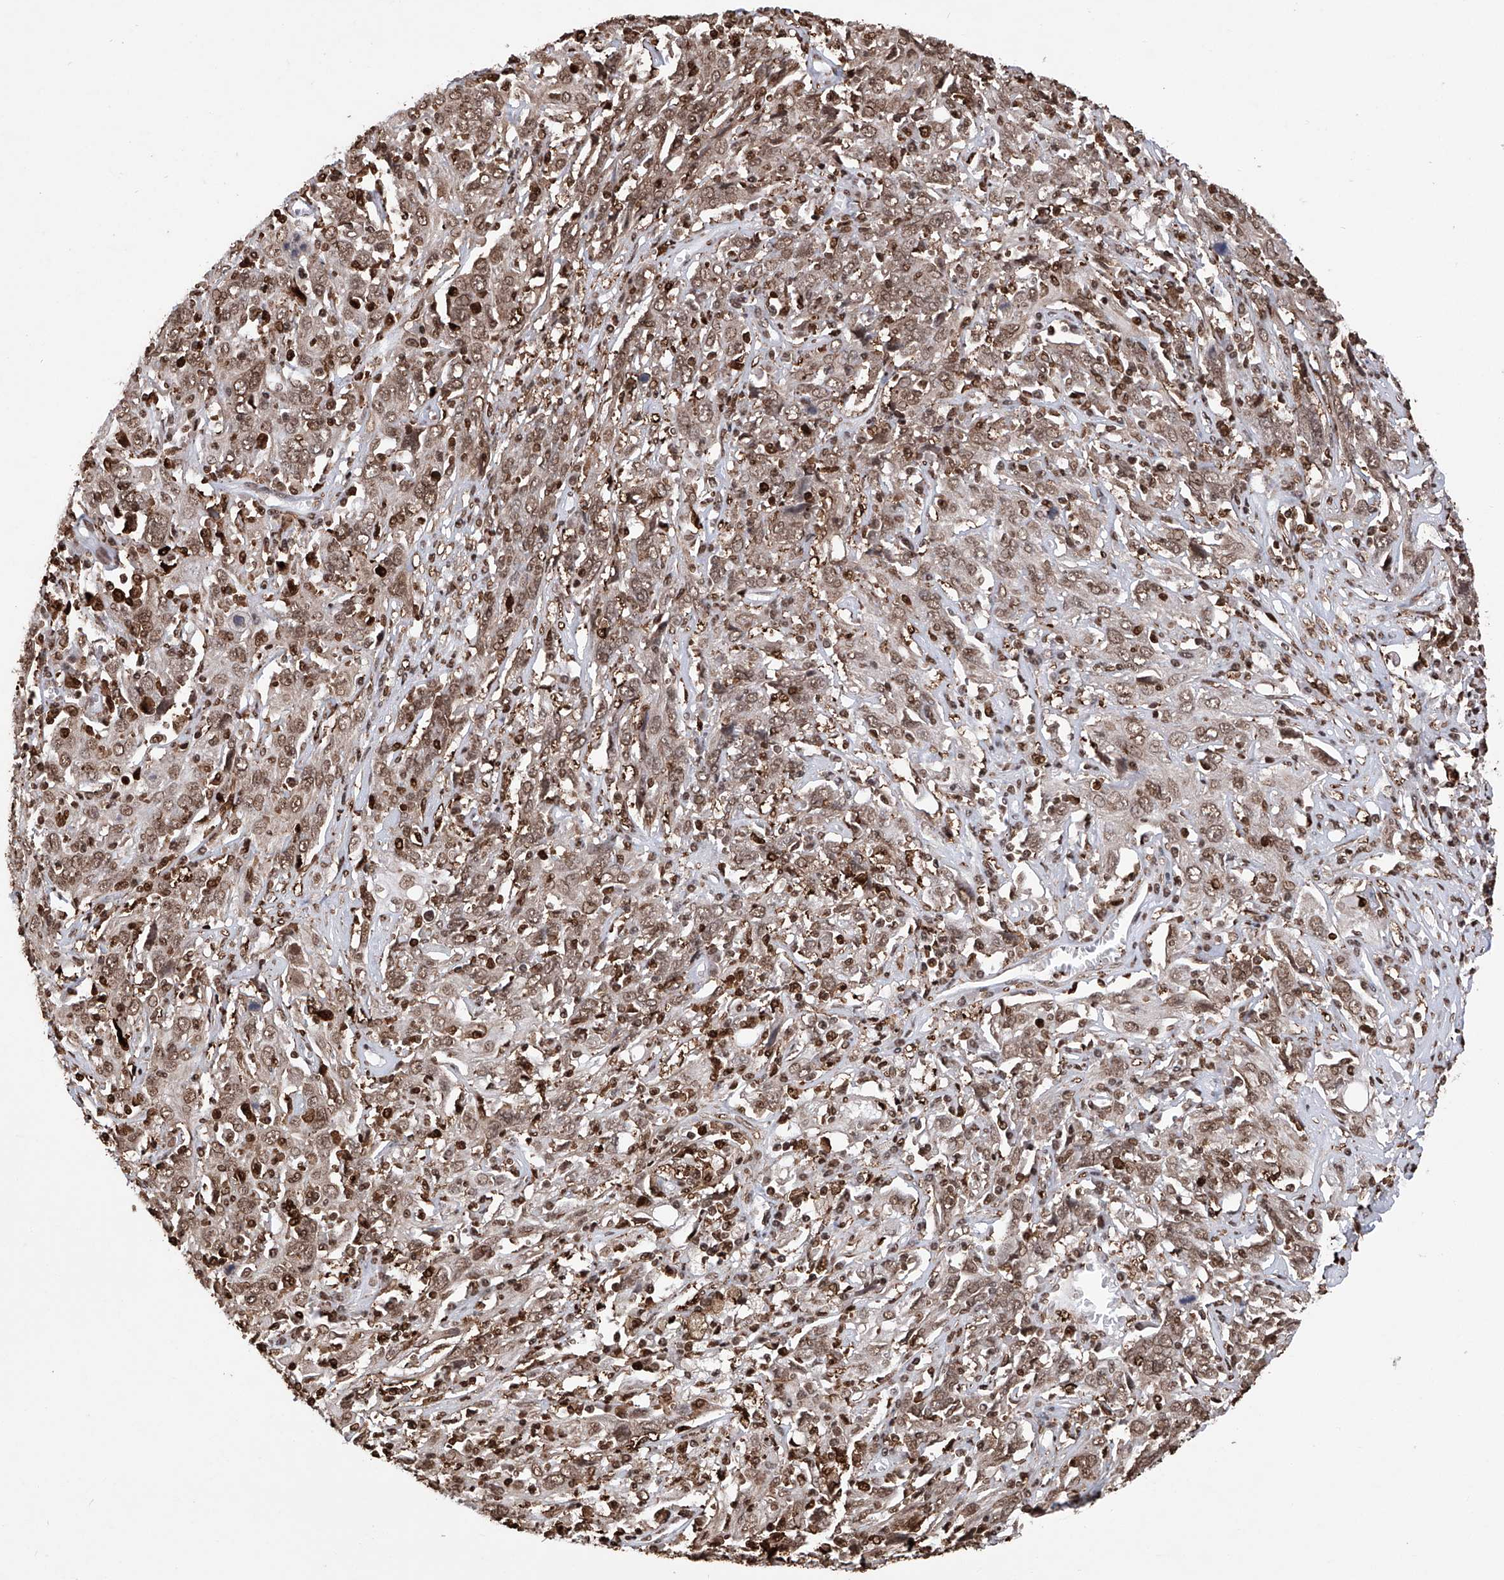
{"staining": {"intensity": "moderate", "quantity": ">75%", "location": "nuclear"}, "tissue": "cervical cancer", "cell_type": "Tumor cells", "image_type": "cancer", "snomed": [{"axis": "morphology", "description": "Squamous cell carcinoma, NOS"}, {"axis": "topography", "description": "Cervix"}], "caption": "Approximately >75% of tumor cells in human cervical squamous cell carcinoma reveal moderate nuclear protein expression as visualized by brown immunohistochemical staining.", "gene": "CFAP410", "patient": {"sex": "female", "age": 46}}